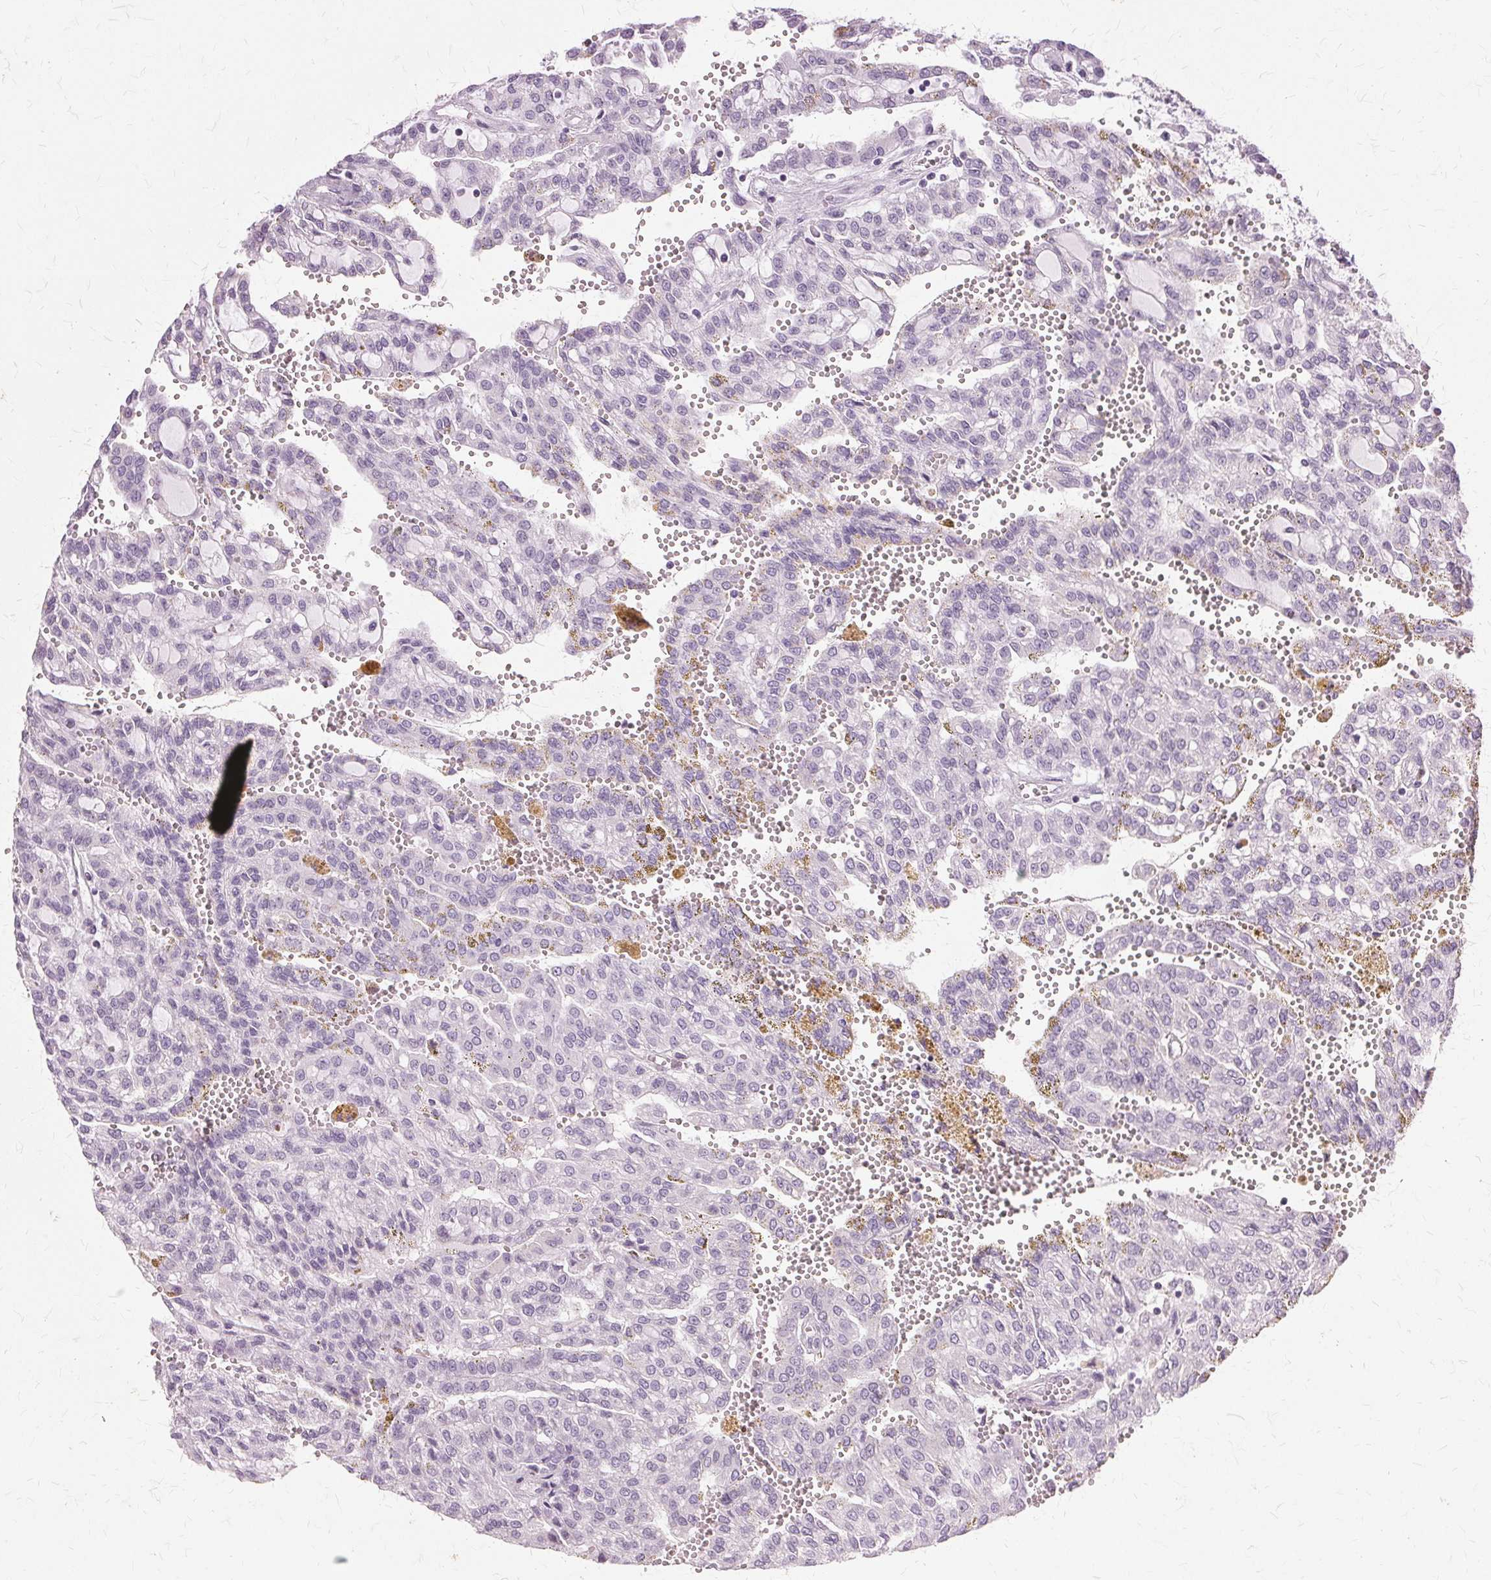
{"staining": {"intensity": "negative", "quantity": "none", "location": "none"}, "tissue": "renal cancer", "cell_type": "Tumor cells", "image_type": "cancer", "snomed": [{"axis": "morphology", "description": "Adenocarcinoma, NOS"}, {"axis": "topography", "description": "Kidney"}], "caption": "Immunohistochemistry (IHC) micrograph of renal adenocarcinoma stained for a protein (brown), which exhibits no positivity in tumor cells.", "gene": "SLC45A3", "patient": {"sex": "male", "age": 63}}